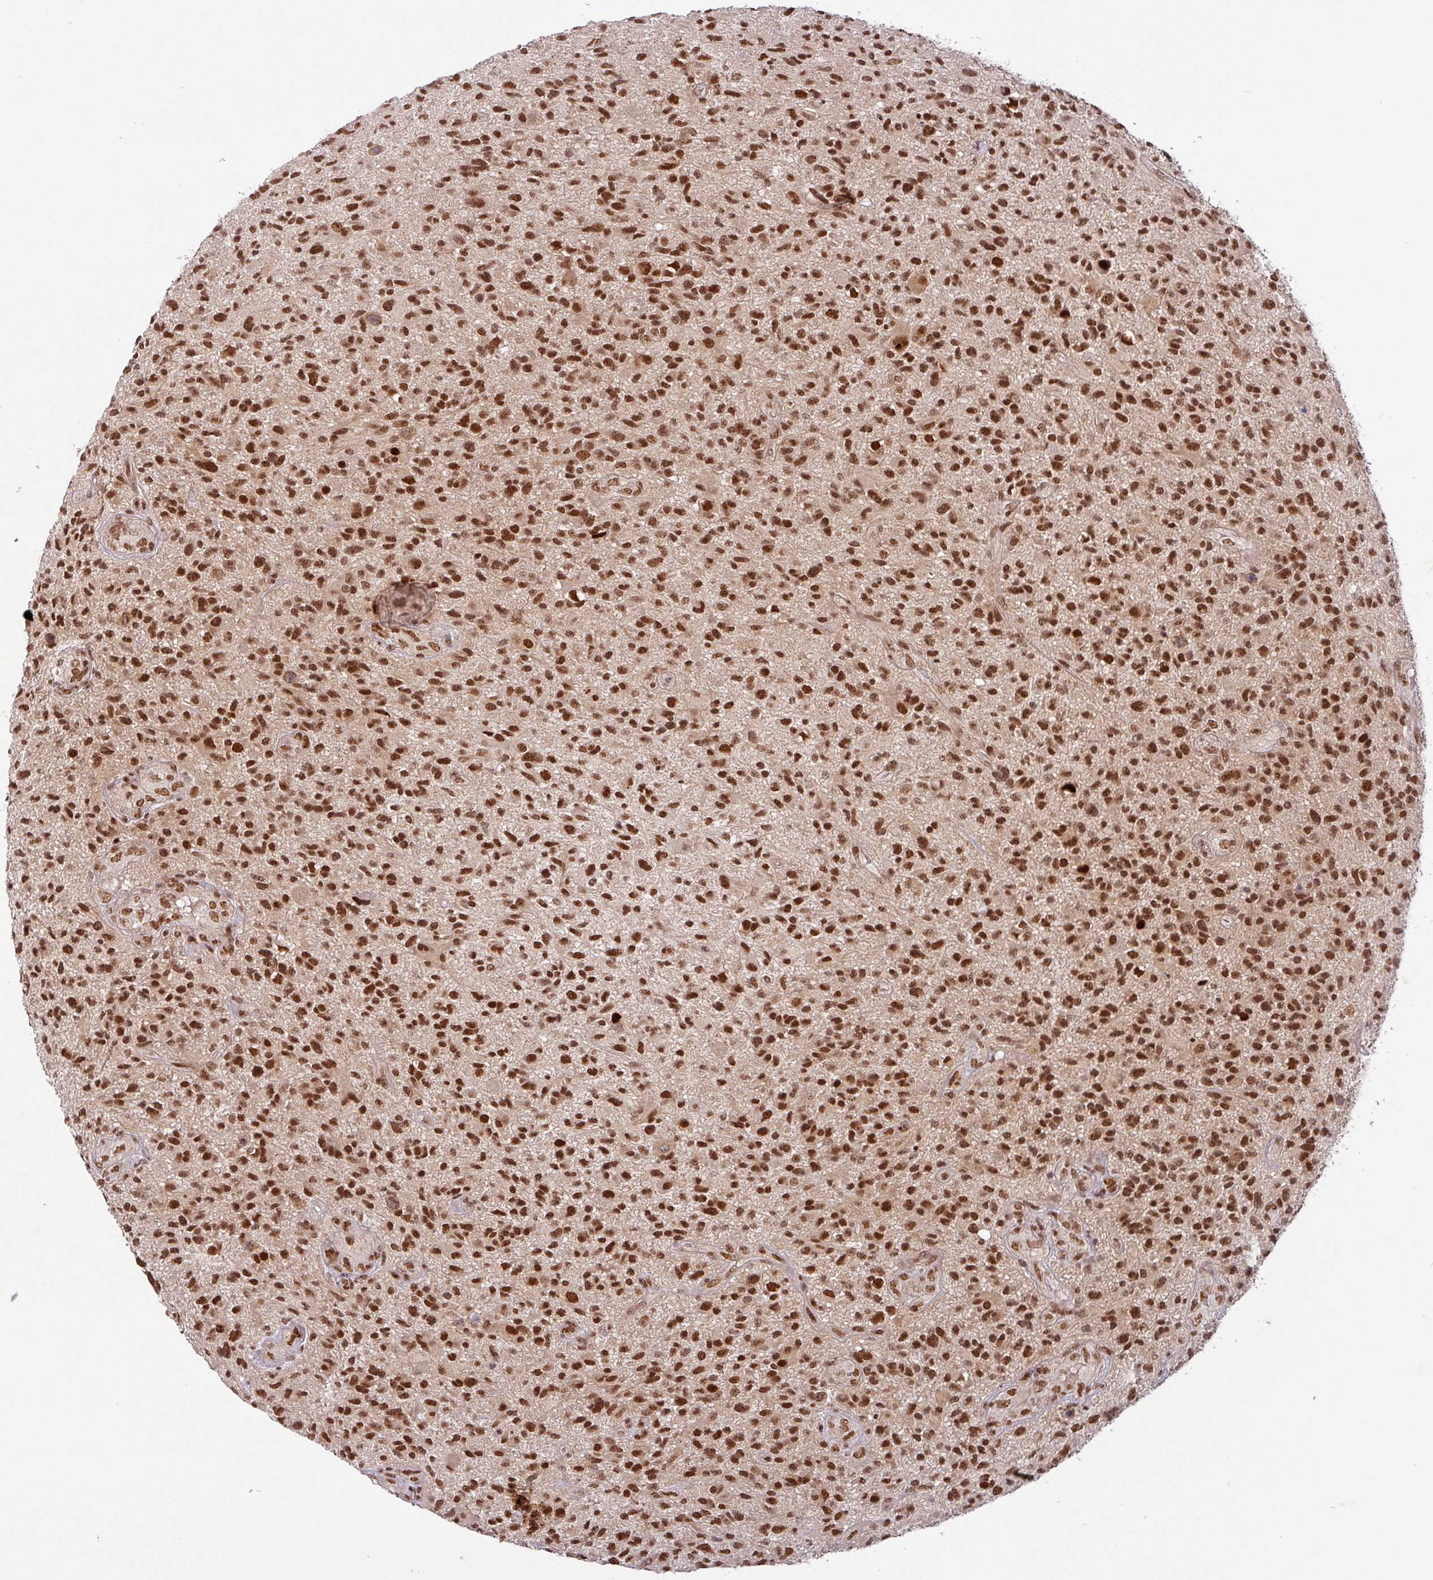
{"staining": {"intensity": "strong", "quantity": ">75%", "location": "nuclear"}, "tissue": "glioma", "cell_type": "Tumor cells", "image_type": "cancer", "snomed": [{"axis": "morphology", "description": "Glioma, malignant, High grade"}, {"axis": "topography", "description": "Brain"}], "caption": "Glioma stained for a protein (brown) demonstrates strong nuclear positive positivity in approximately >75% of tumor cells.", "gene": "SRSF2", "patient": {"sex": "male", "age": 47}}